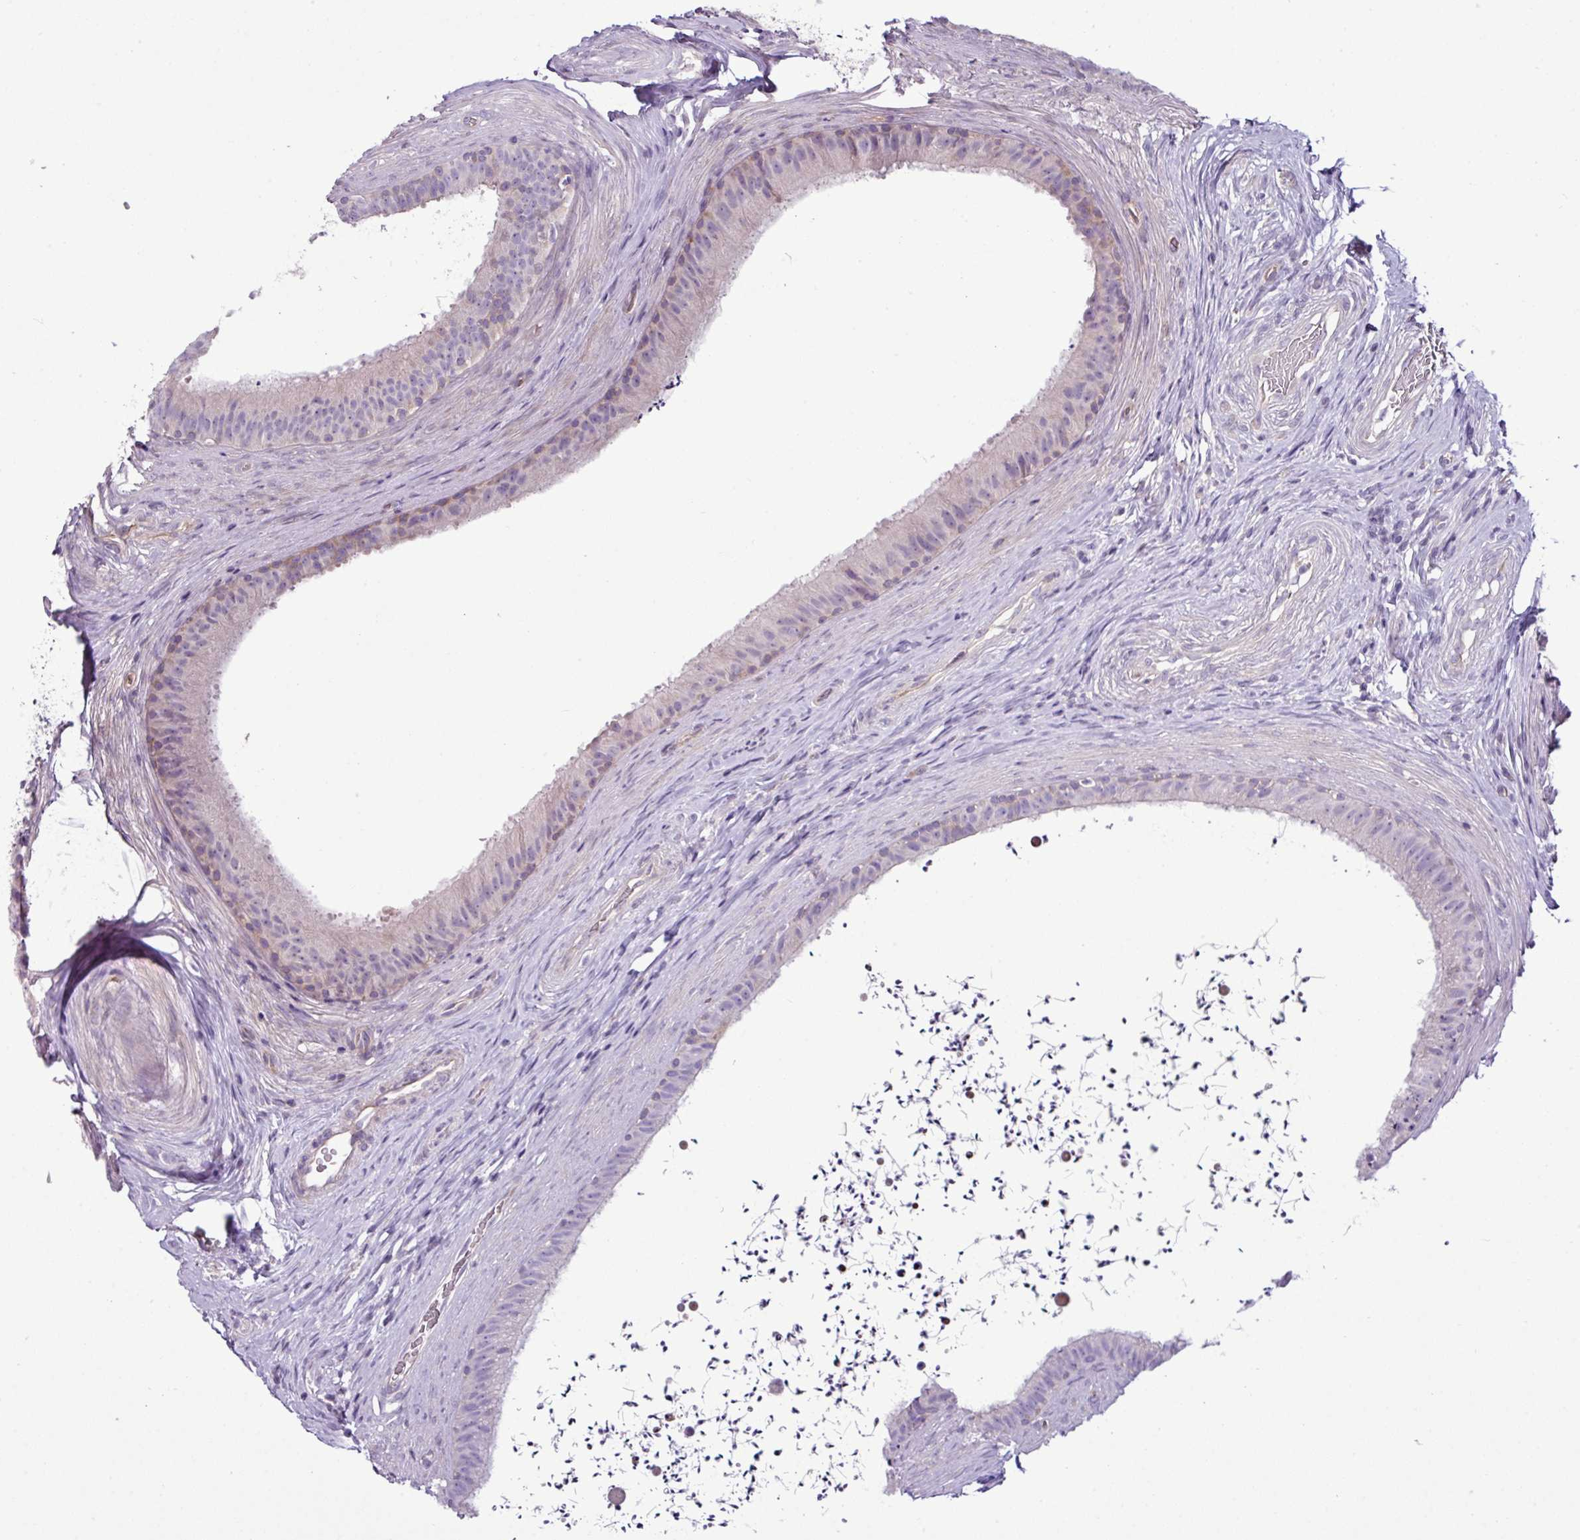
{"staining": {"intensity": "weak", "quantity": "<25%", "location": "cytoplasmic/membranous"}, "tissue": "epididymis", "cell_type": "Glandular cells", "image_type": "normal", "snomed": [{"axis": "morphology", "description": "Normal tissue, NOS"}, {"axis": "topography", "description": "Testis"}, {"axis": "topography", "description": "Epididymis"}], "caption": "Immunohistochemistry photomicrograph of unremarkable human epididymis stained for a protein (brown), which exhibits no expression in glandular cells.", "gene": "AGAP4", "patient": {"sex": "male", "age": 41}}